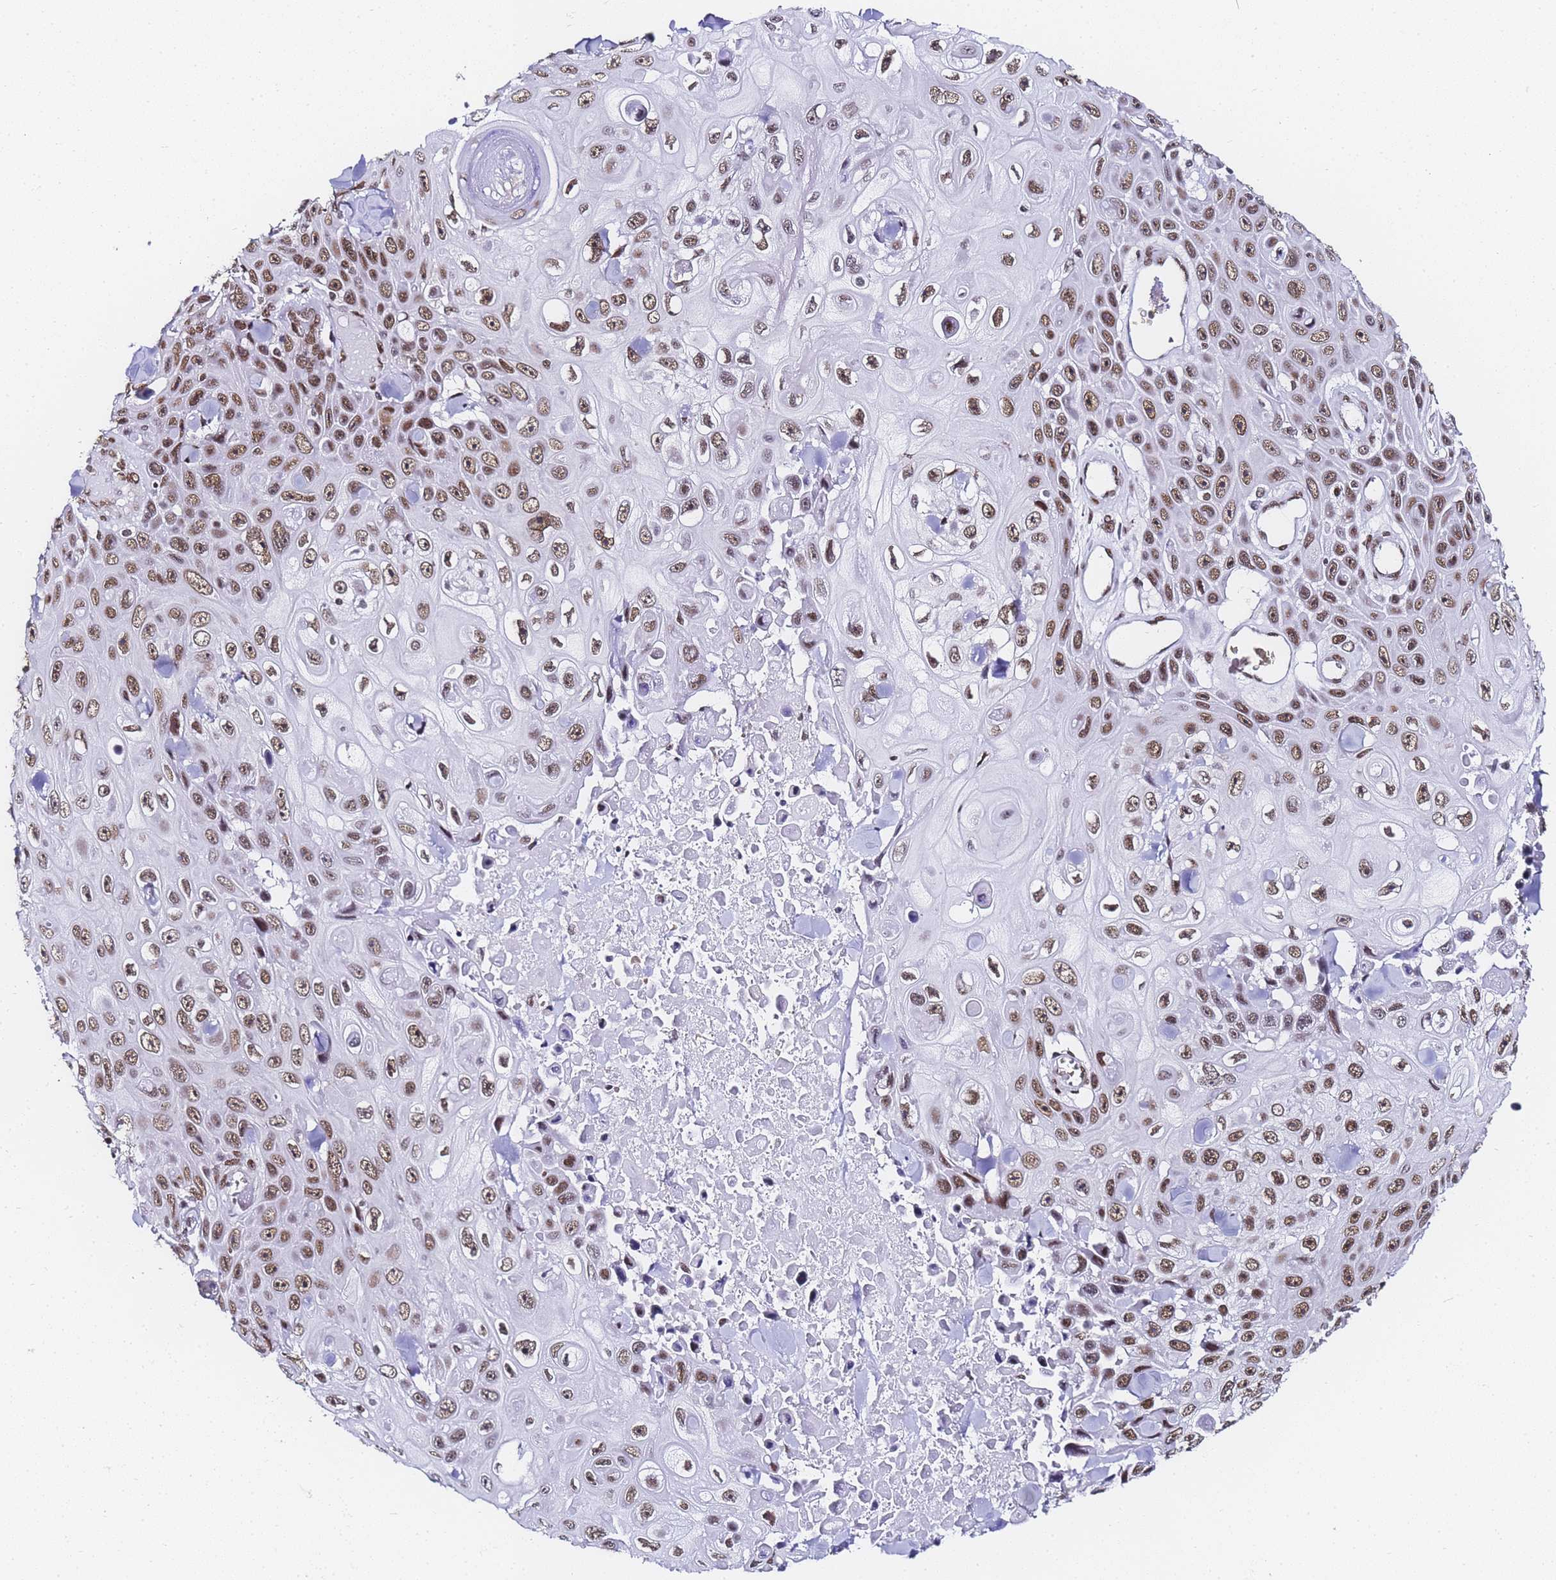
{"staining": {"intensity": "moderate", "quantity": ">75%", "location": "nuclear"}, "tissue": "skin cancer", "cell_type": "Tumor cells", "image_type": "cancer", "snomed": [{"axis": "morphology", "description": "Squamous cell carcinoma, NOS"}, {"axis": "topography", "description": "Skin"}], "caption": "Brown immunohistochemical staining in skin squamous cell carcinoma displays moderate nuclear positivity in approximately >75% of tumor cells. Nuclei are stained in blue.", "gene": "POLR1A", "patient": {"sex": "male", "age": 82}}